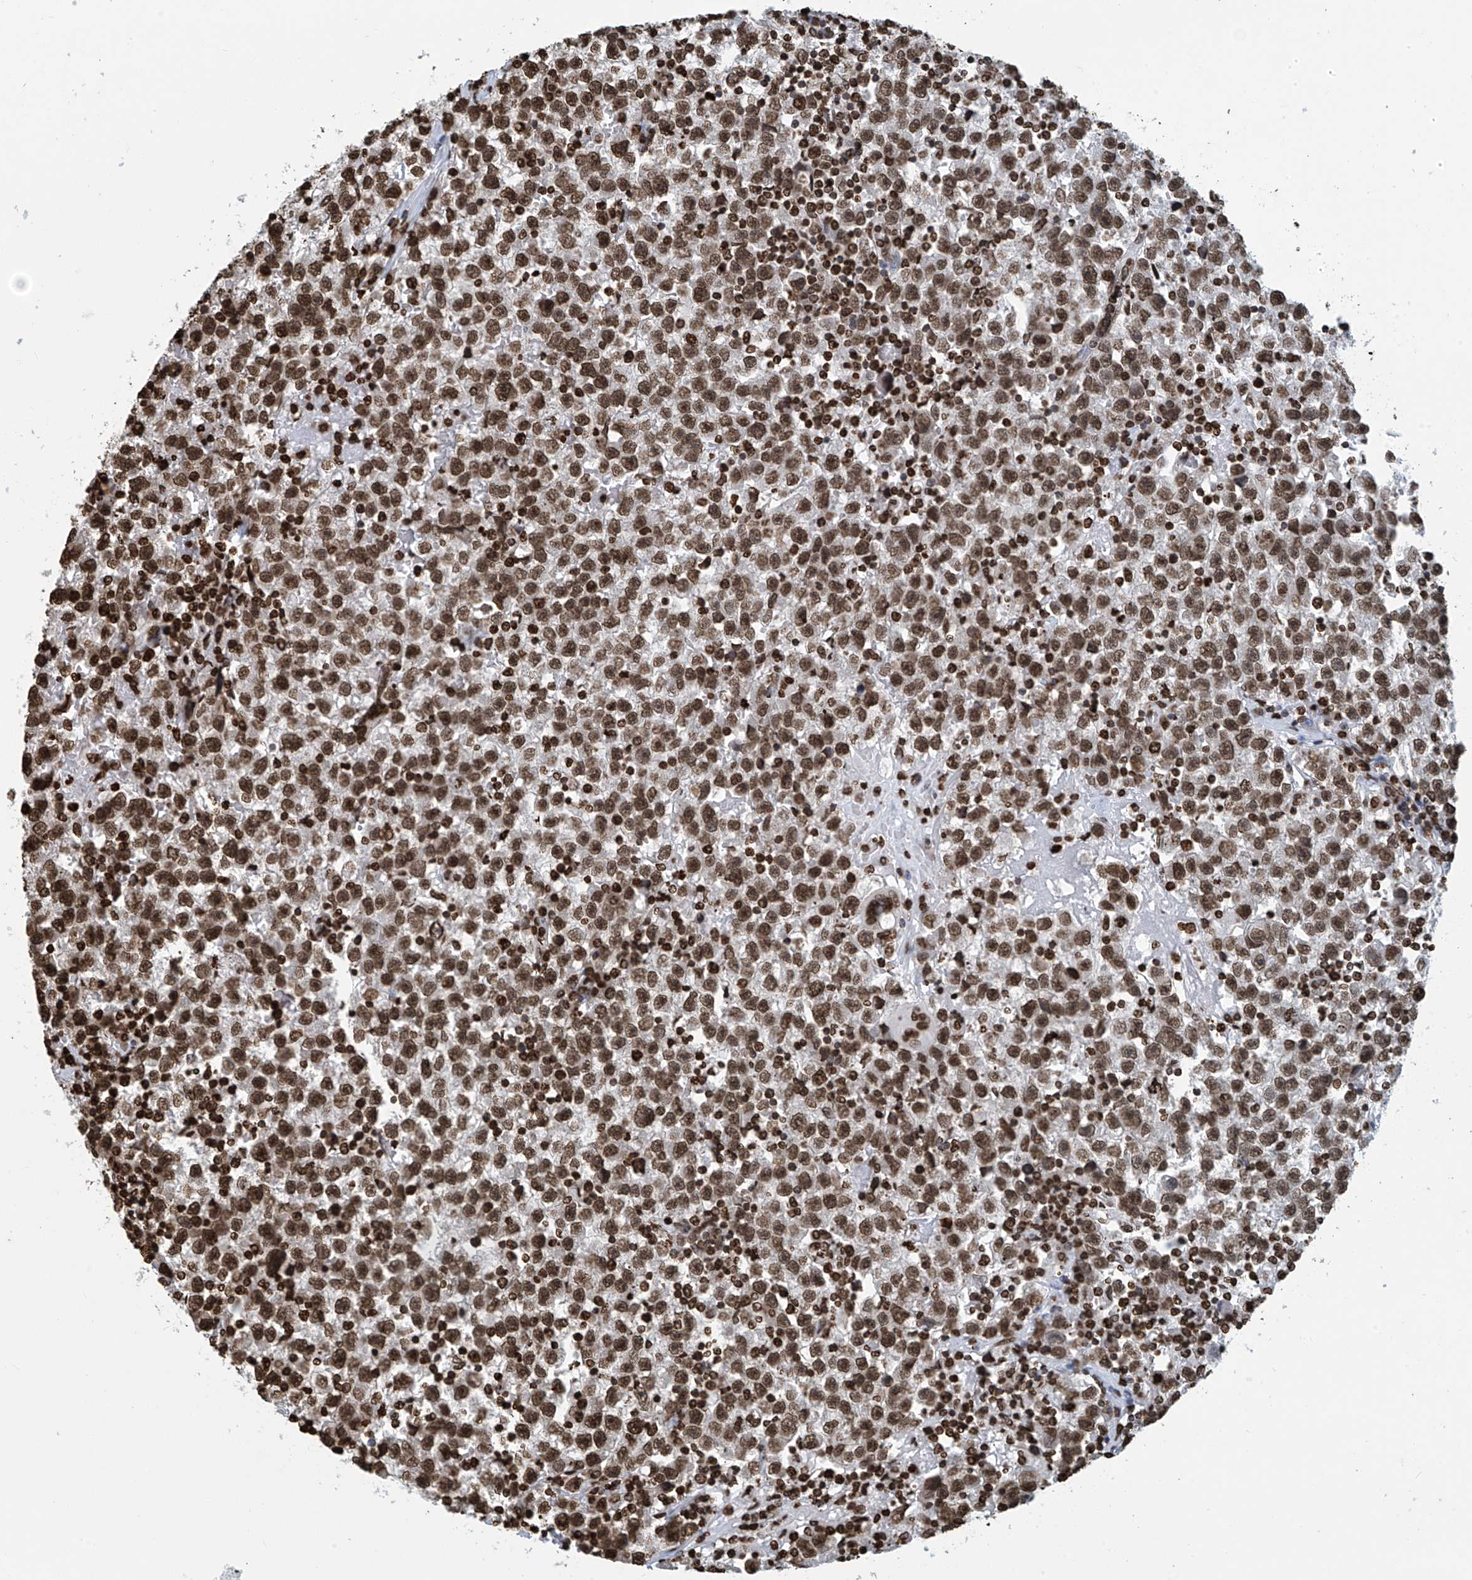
{"staining": {"intensity": "strong", "quantity": ">75%", "location": "nuclear"}, "tissue": "testis cancer", "cell_type": "Tumor cells", "image_type": "cancer", "snomed": [{"axis": "morphology", "description": "Seminoma, NOS"}, {"axis": "topography", "description": "Testis"}], "caption": "Brown immunohistochemical staining in human testis cancer reveals strong nuclear staining in approximately >75% of tumor cells.", "gene": "DPPA2", "patient": {"sex": "male", "age": 22}}